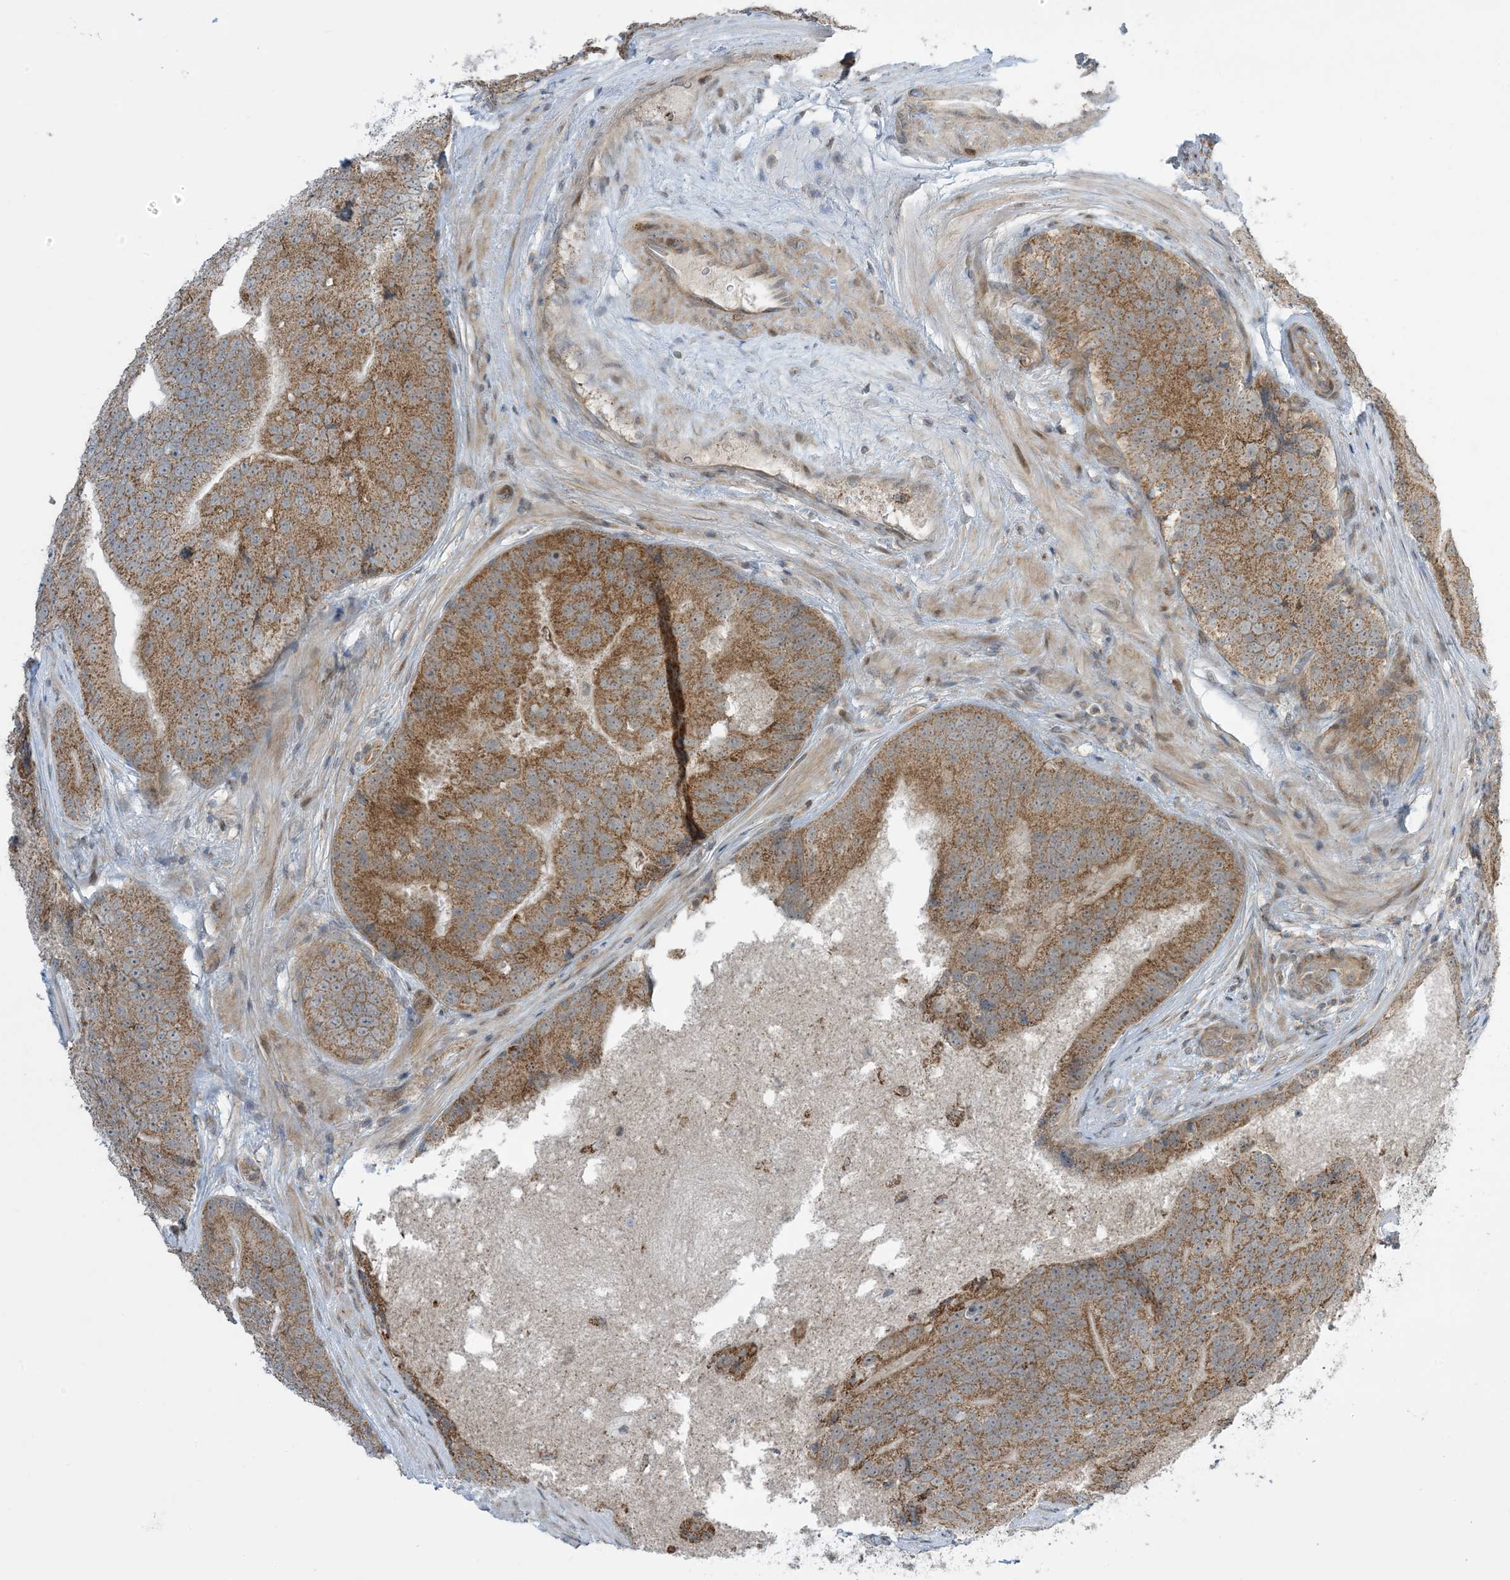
{"staining": {"intensity": "moderate", "quantity": ">75%", "location": "cytoplasmic/membranous"}, "tissue": "prostate cancer", "cell_type": "Tumor cells", "image_type": "cancer", "snomed": [{"axis": "morphology", "description": "Adenocarcinoma, High grade"}, {"axis": "topography", "description": "Prostate"}], "caption": "A brown stain labels moderate cytoplasmic/membranous expression of a protein in human prostate adenocarcinoma (high-grade) tumor cells.", "gene": "PHLDB2", "patient": {"sex": "male", "age": 70}}